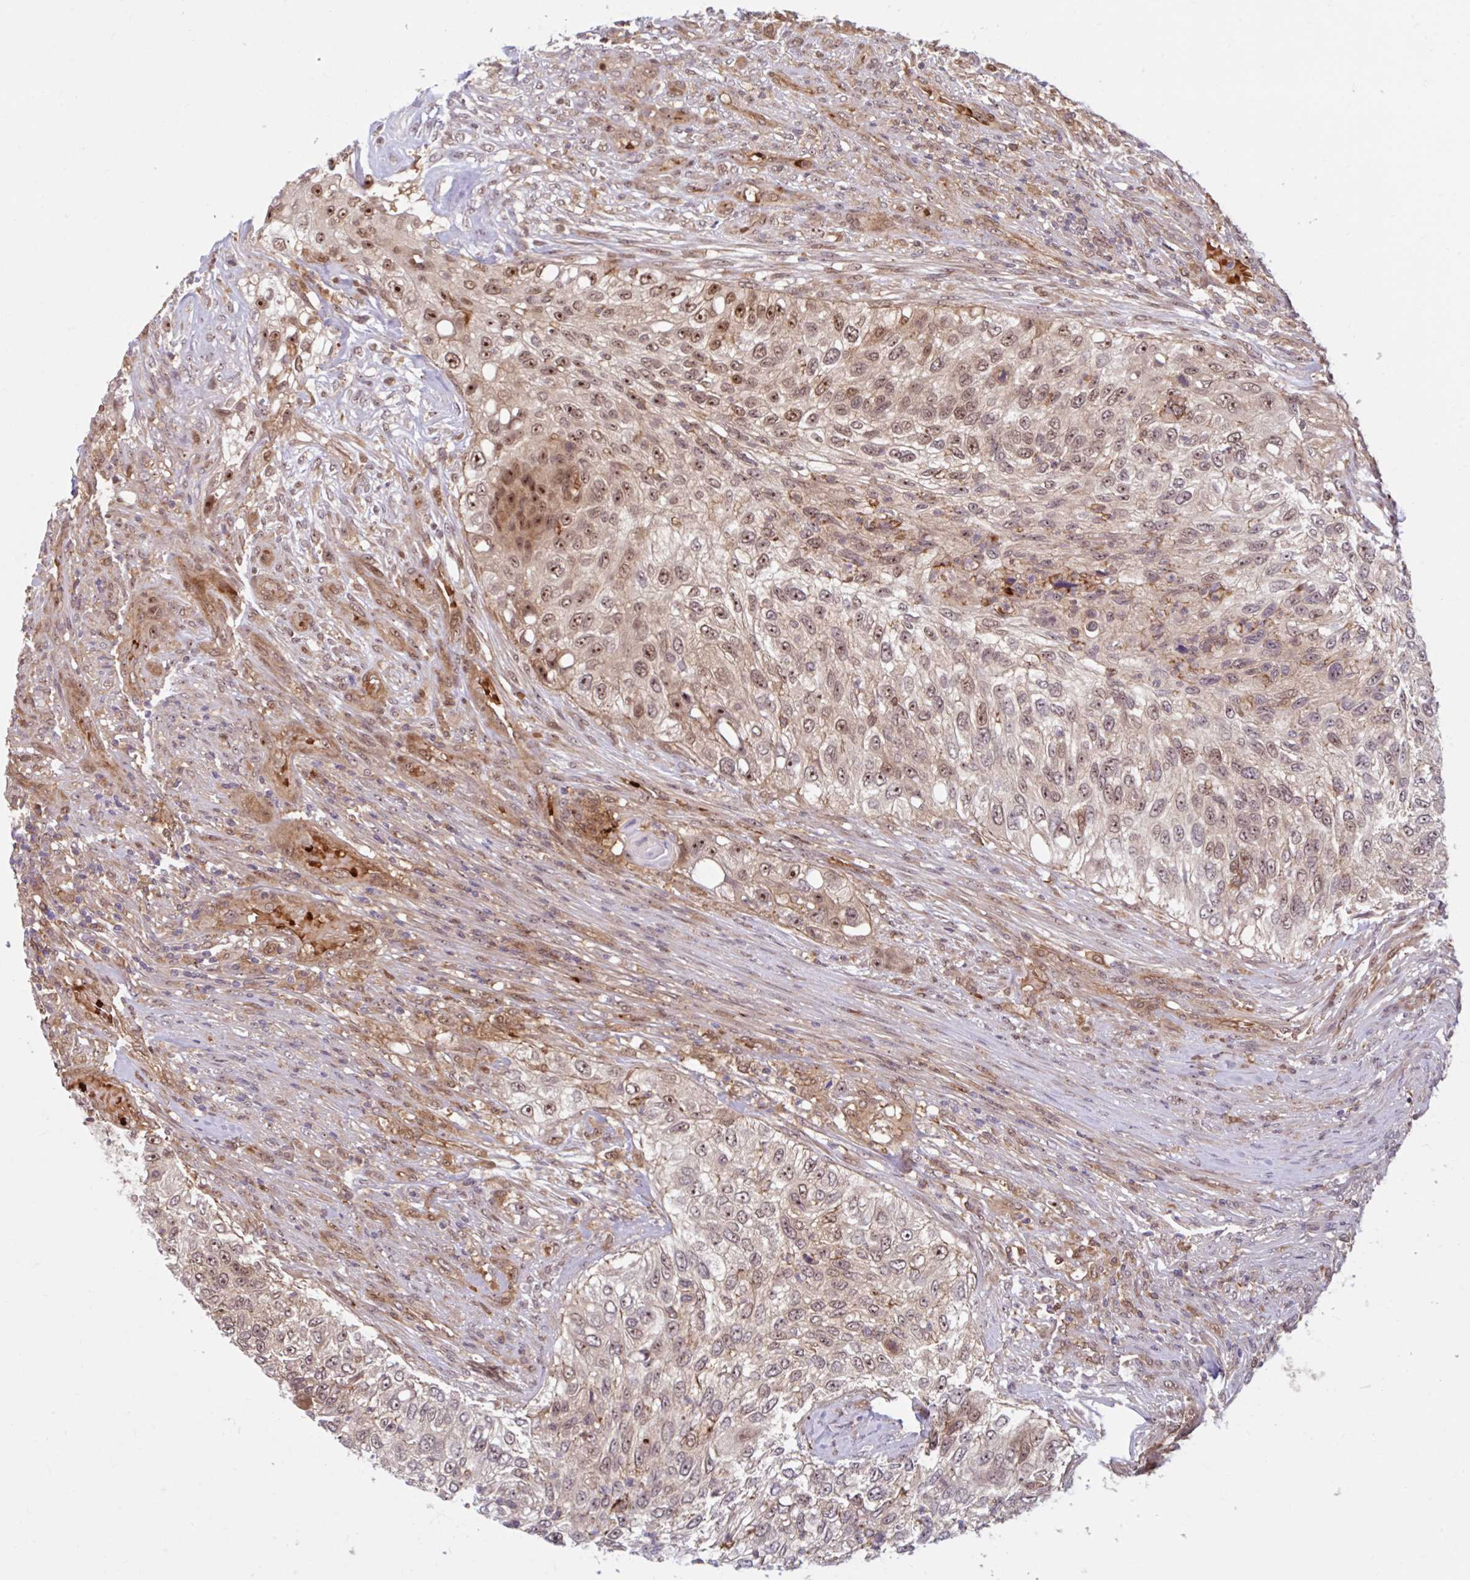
{"staining": {"intensity": "strong", "quantity": "25%-75%", "location": "nuclear"}, "tissue": "urothelial cancer", "cell_type": "Tumor cells", "image_type": "cancer", "snomed": [{"axis": "morphology", "description": "Urothelial carcinoma, High grade"}, {"axis": "topography", "description": "Urinary bladder"}], "caption": "Brown immunohistochemical staining in urothelial cancer shows strong nuclear staining in approximately 25%-75% of tumor cells.", "gene": "HMBS", "patient": {"sex": "female", "age": 60}}